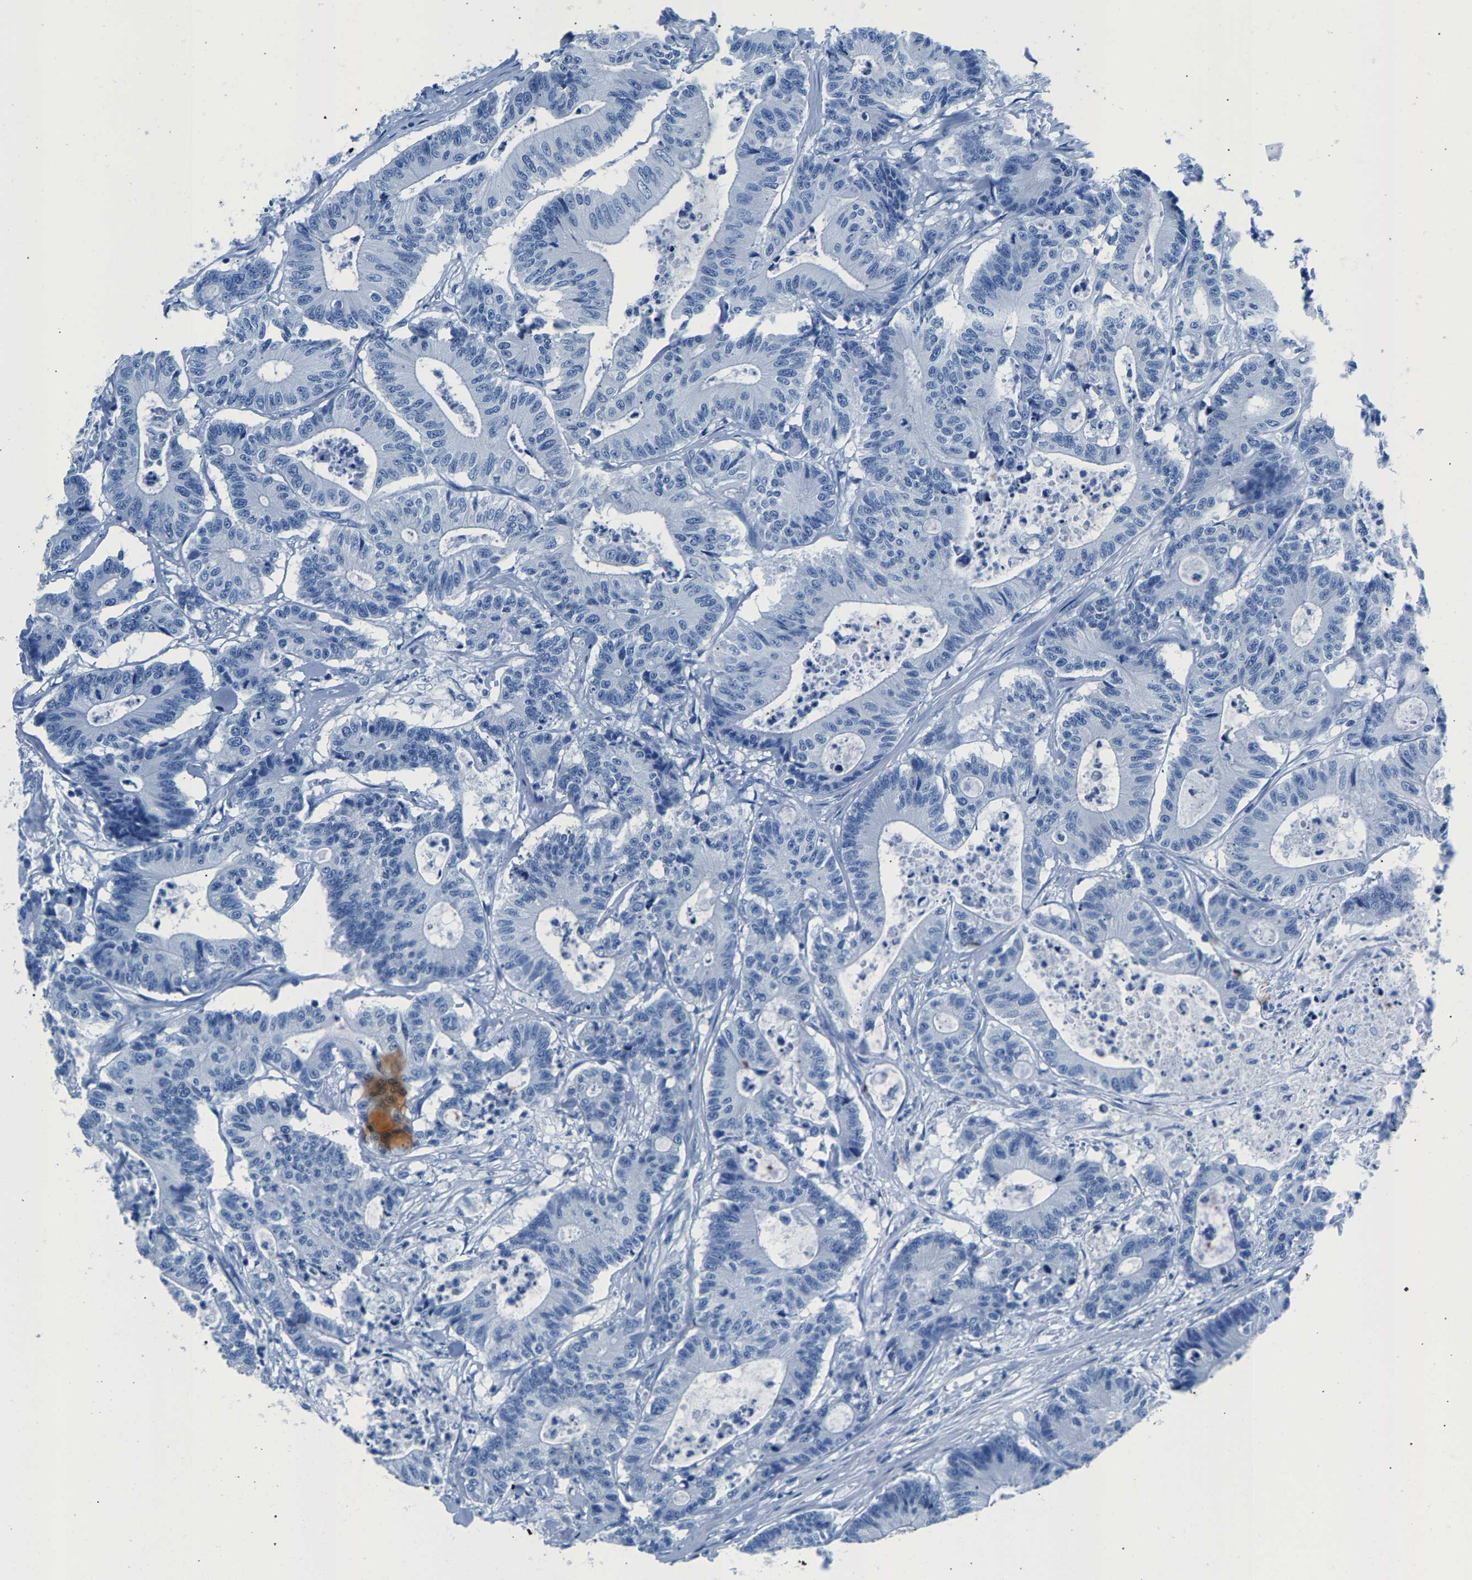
{"staining": {"intensity": "negative", "quantity": "none", "location": "none"}, "tissue": "colorectal cancer", "cell_type": "Tumor cells", "image_type": "cancer", "snomed": [{"axis": "morphology", "description": "Adenocarcinoma, NOS"}, {"axis": "topography", "description": "Colon"}], "caption": "An immunohistochemistry (IHC) image of colorectal adenocarcinoma is shown. There is no staining in tumor cells of colorectal adenocarcinoma.", "gene": "CPS1", "patient": {"sex": "female", "age": 84}}